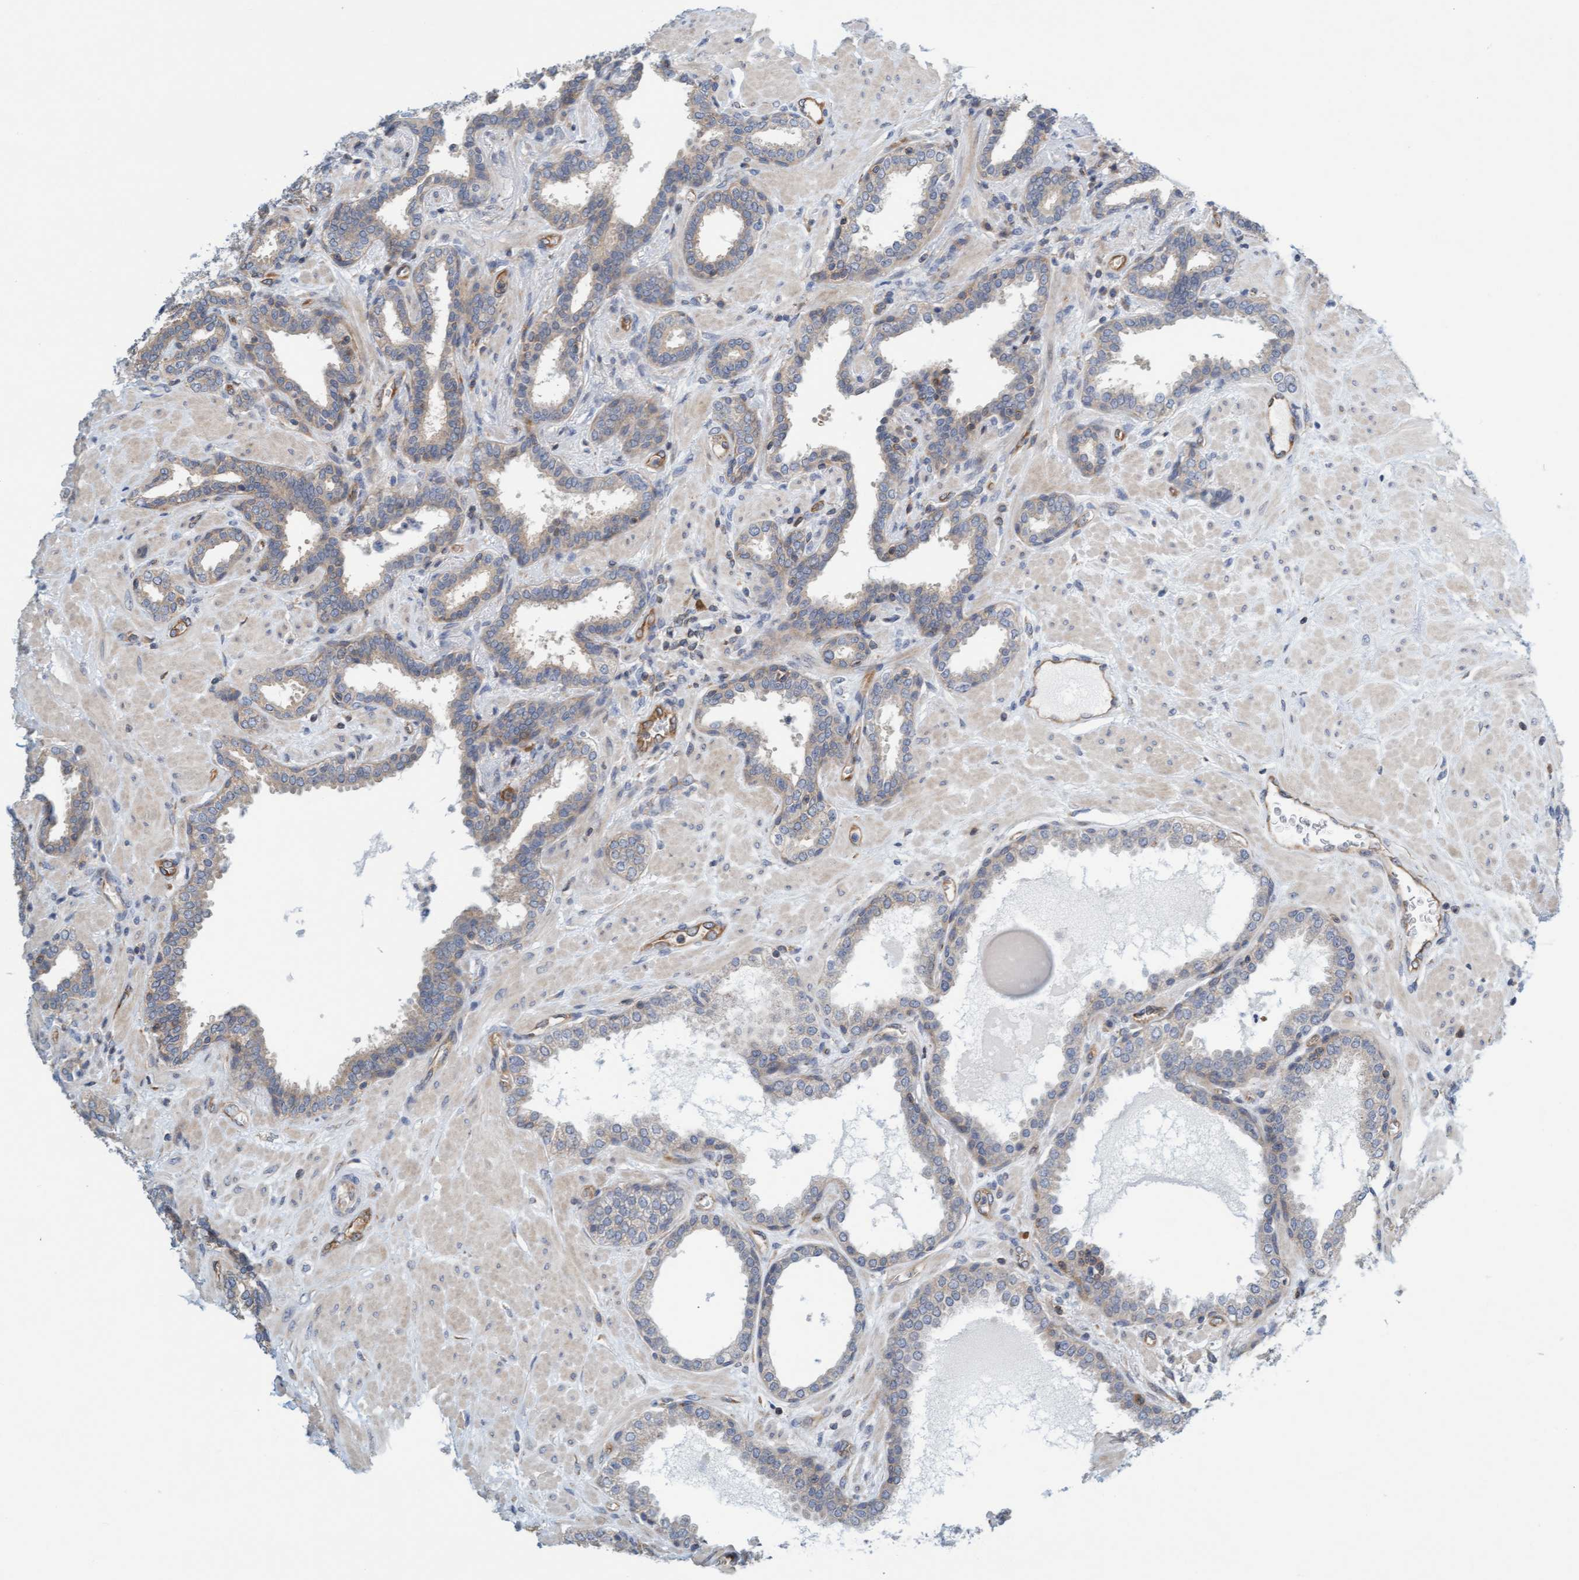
{"staining": {"intensity": "weak", "quantity": ">75%", "location": "cytoplasmic/membranous"}, "tissue": "prostate", "cell_type": "Glandular cells", "image_type": "normal", "snomed": [{"axis": "morphology", "description": "Normal tissue, NOS"}, {"axis": "topography", "description": "Prostate"}], "caption": "IHC image of unremarkable prostate: human prostate stained using immunohistochemistry demonstrates low levels of weak protein expression localized specifically in the cytoplasmic/membranous of glandular cells, appearing as a cytoplasmic/membranous brown color.", "gene": "PRKD2", "patient": {"sex": "male", "age": 51}}